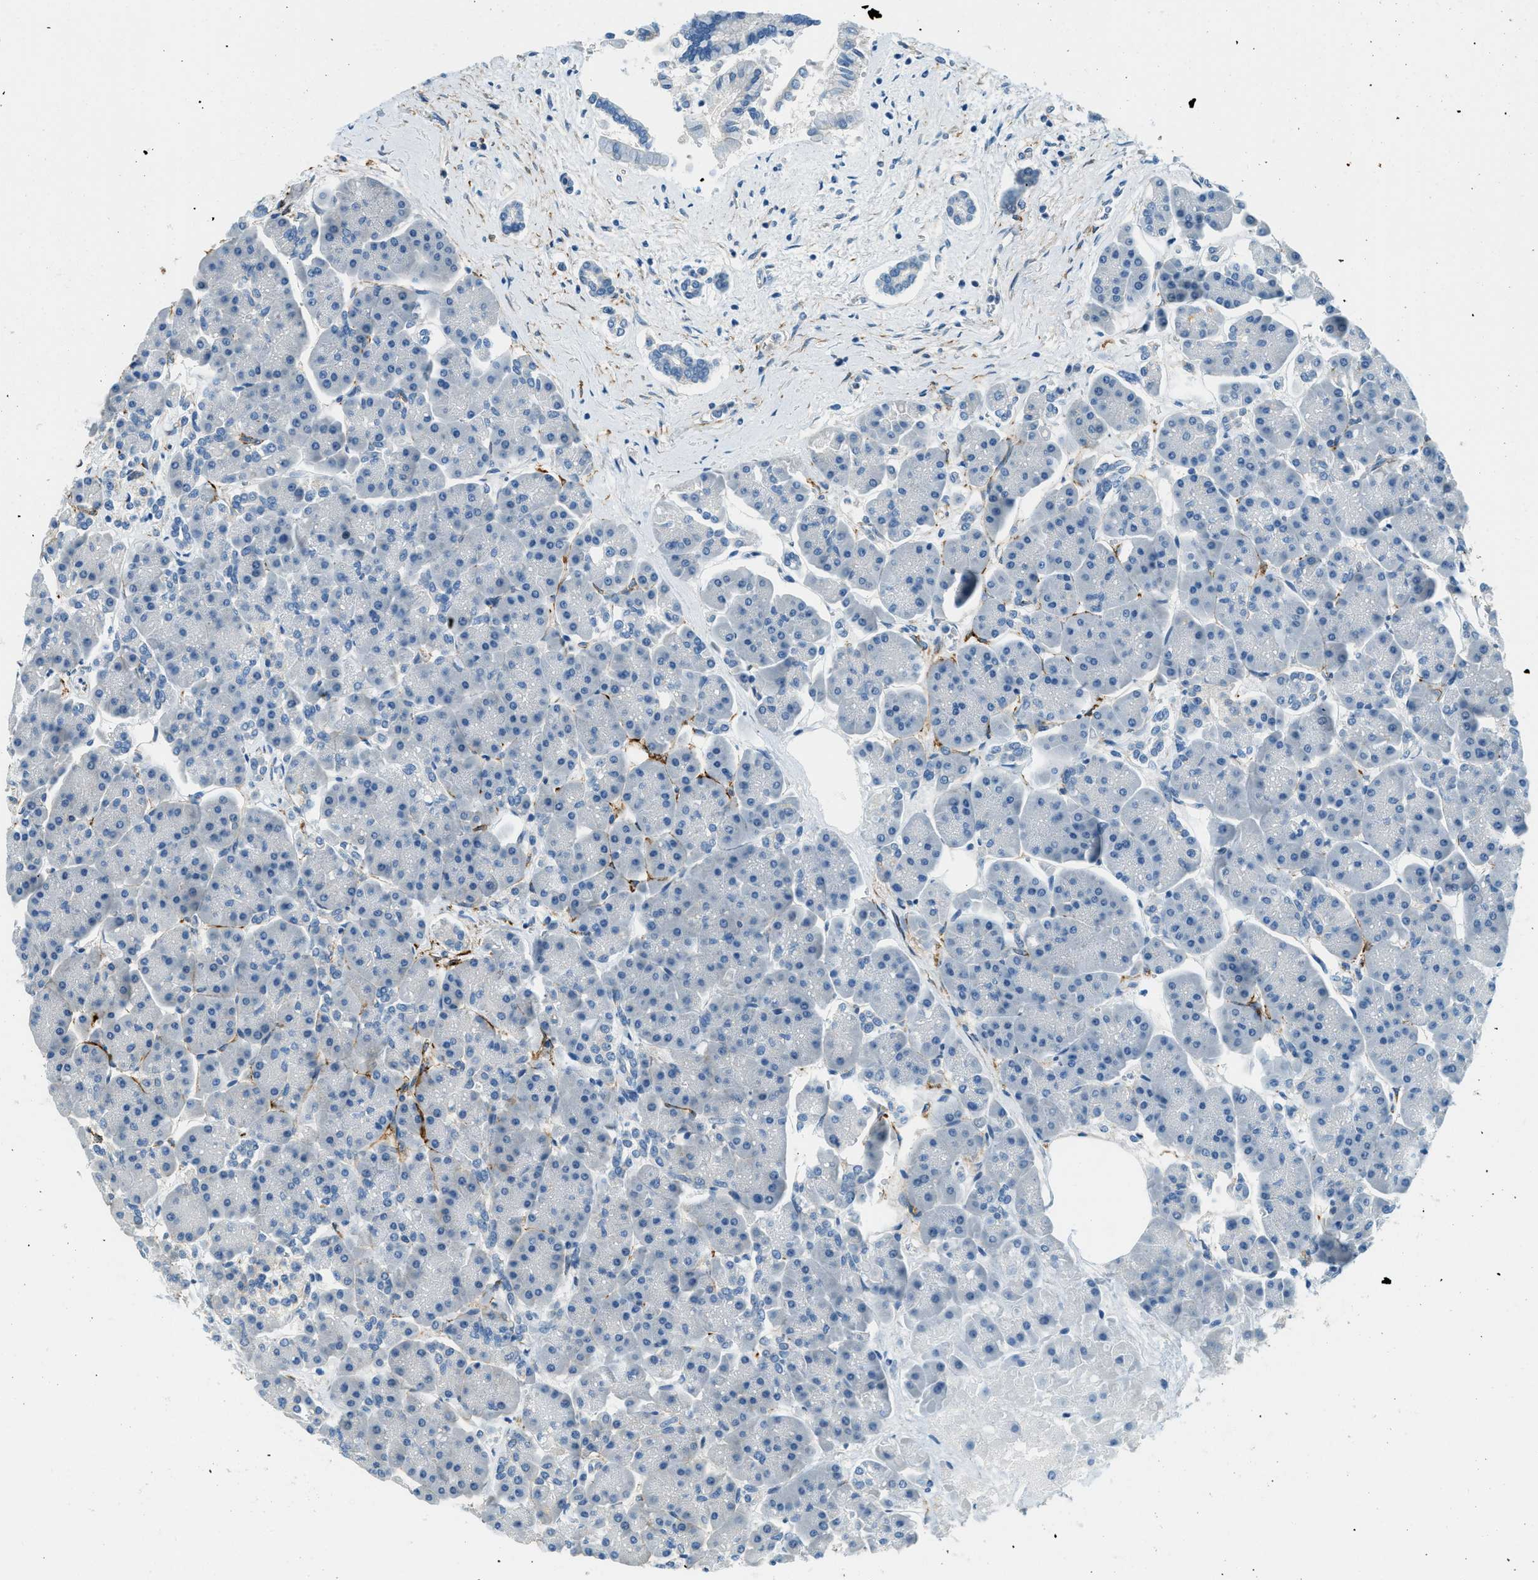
{"staining": {"intensity": "negative", "quantity": "none", "location": "none"}, "tissue": "pancreas", "cell_type": "Exocrine glandular cells", "image_type": "normal", "snomed": [{"axis": "morphology", "description": "Normal tissue, NOS"}, {"axis": "topography", "description": "Pancreas"}], "caption": "IHC of unremarkable human pancreas reveals no expression in exocrine glandular cells.", "gene": "ZNF367", "patient": {"sex": "female", "age": 70}}